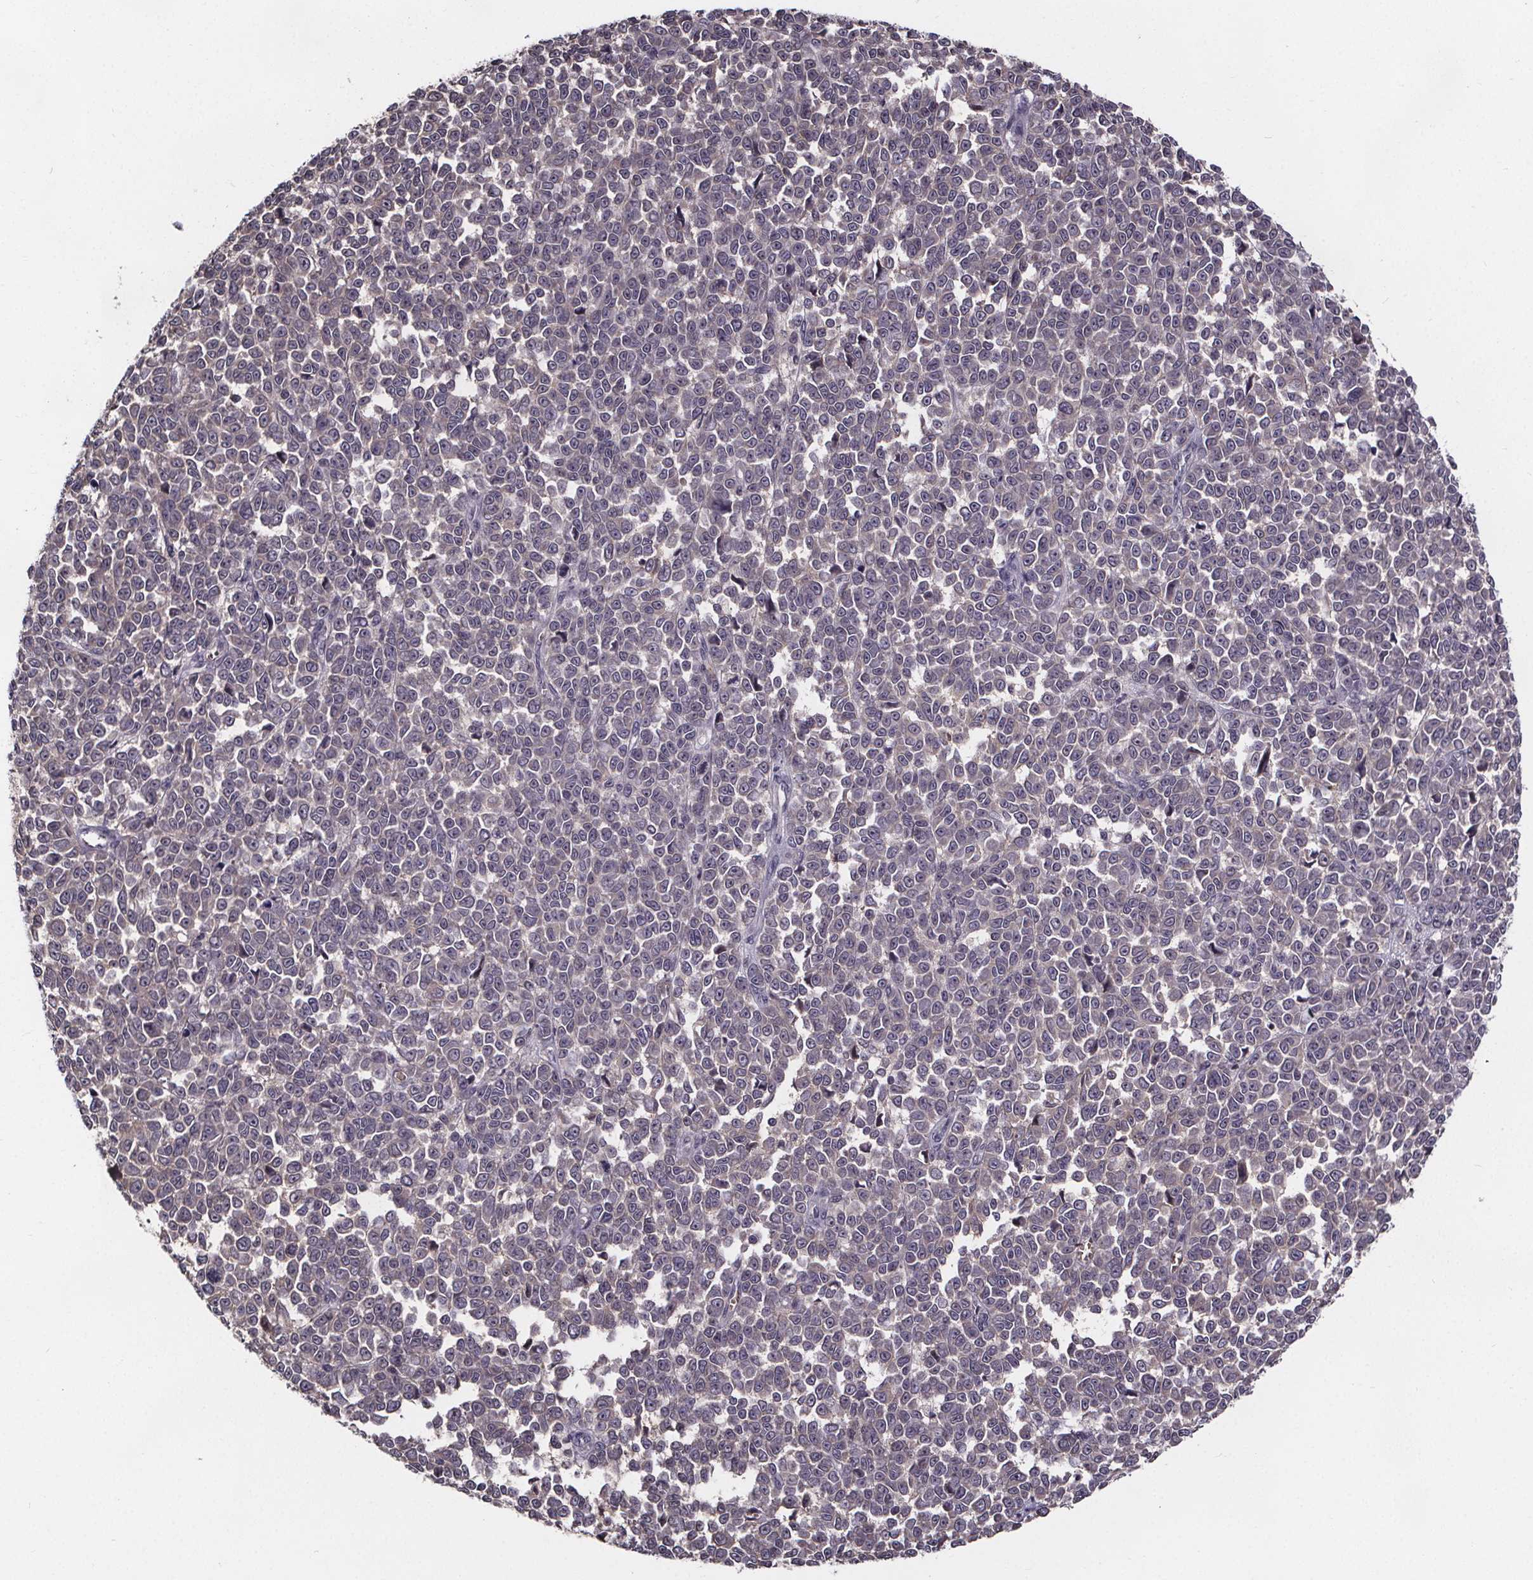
{"staining": {"intensity": "negative", "quantity": "none", "location": "none"}, "tissue": "melanoma", "cell_type": "Tumor cells", "image_type": "cancer", "snomed": [{"axis": "morphology", "description": "Malignant melanoma, NOS"}, {"axis": "topography", "description": "Skin"}], "caption": "There is no significant expression in tumor cells of malignant melanoma. (Stains: DAB (3,3'-diaminobenzidine) immunohistochemistry with hematoxylin counter stain, Microscopy: brightfield microscopy at high magnification).", "gene": "SMIM1", "patient": {"sex": "female", "age": 95}}